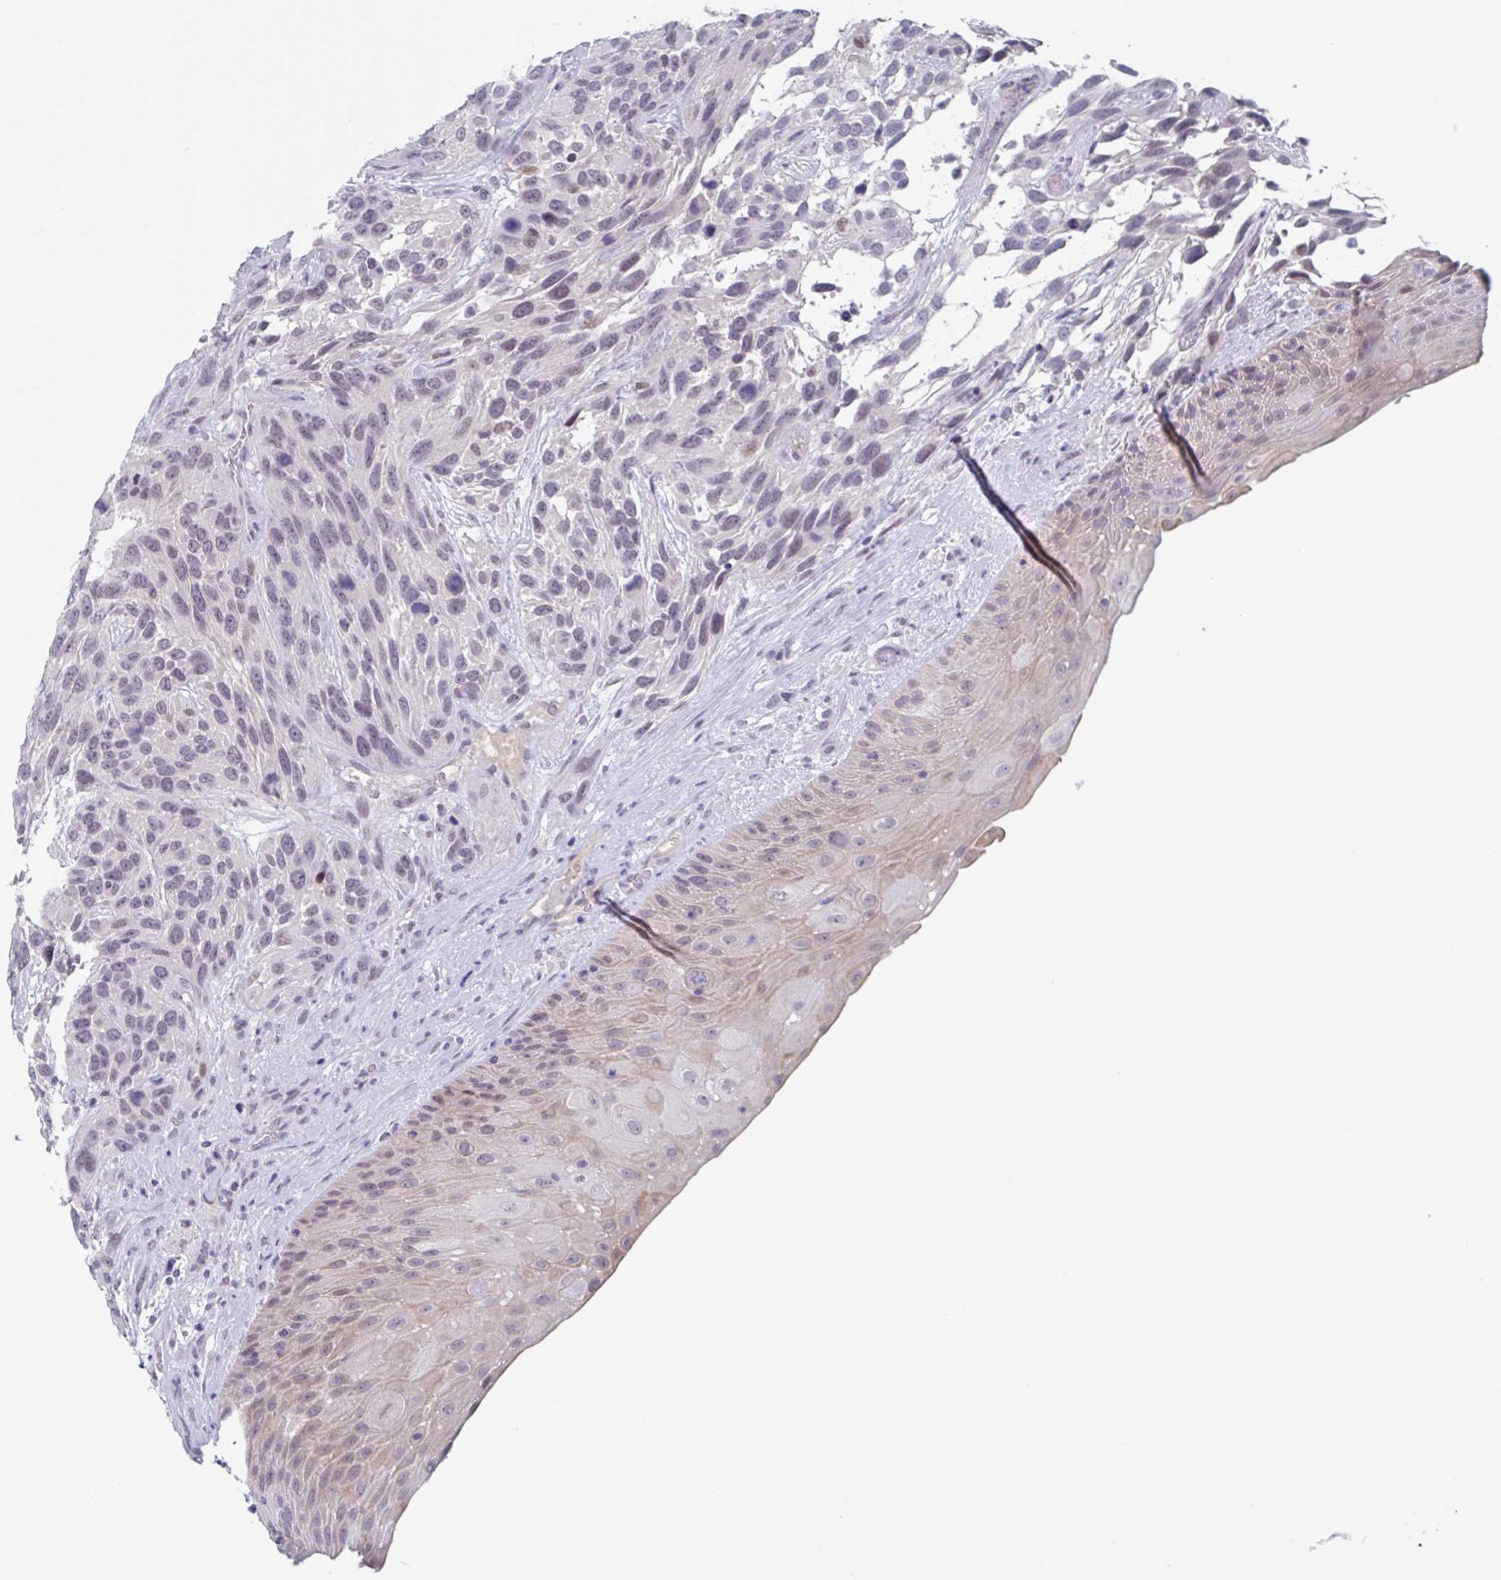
{"staining": {"intensity": "moderate", "quantity": "<25%", "location": "nuclear"}, "tissue": "urothelial cancer", "cell_type": "Tumor cells", "image_type": "cancer", "snomed": [{"axis": "morphology", "description": "Urothelial carcinoma, High grade"}, {"axis": "topography", "description": "Urinary bladder"}], "caption": "Urothelial carcinoma (high-grade) stained with a protein marker reveals moderate staining in tumor cells.", "gene": "KDM4D", "patient": {"sex": "female", "age": 70}}